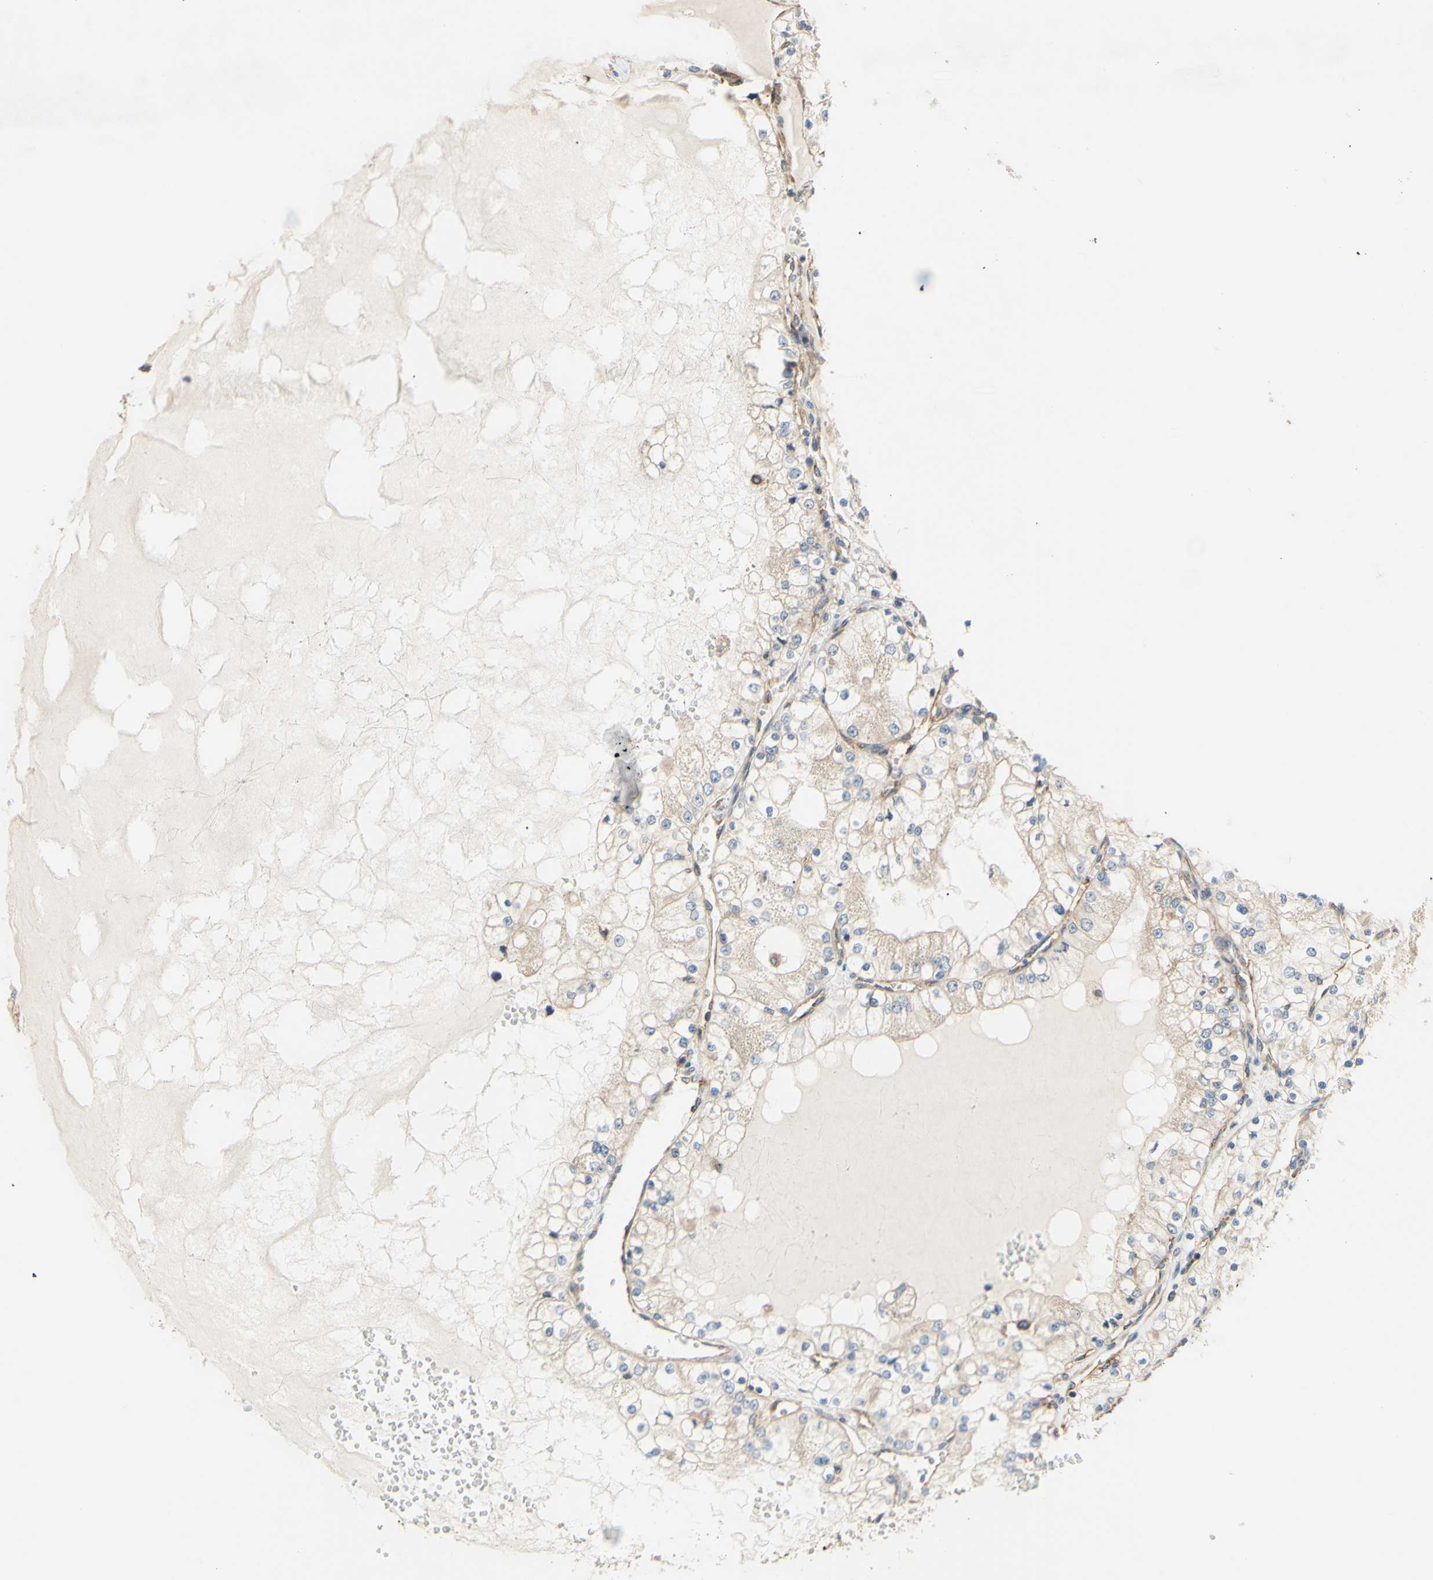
{"staining": {"intensity": "weak", "quantity": "25%-75%", "location": "cytoplasmic/membranous"}, "tissue": "renal cancer", "cell_type": "Tumor cells", "image_type": "cancer", "snomed": [{"axis": "morphology", "description": "Adenocarcinoma, NOS"}, {"axis": "topography", "description": "Kidney"}], "caption": "A histopathology image of renal cancer stained for a protein displays weak cytoplasmic/membranous brown staining in tumor cells.", "gene": "DYNLRB1", "patient": {"sex": "male", "age": 68}}